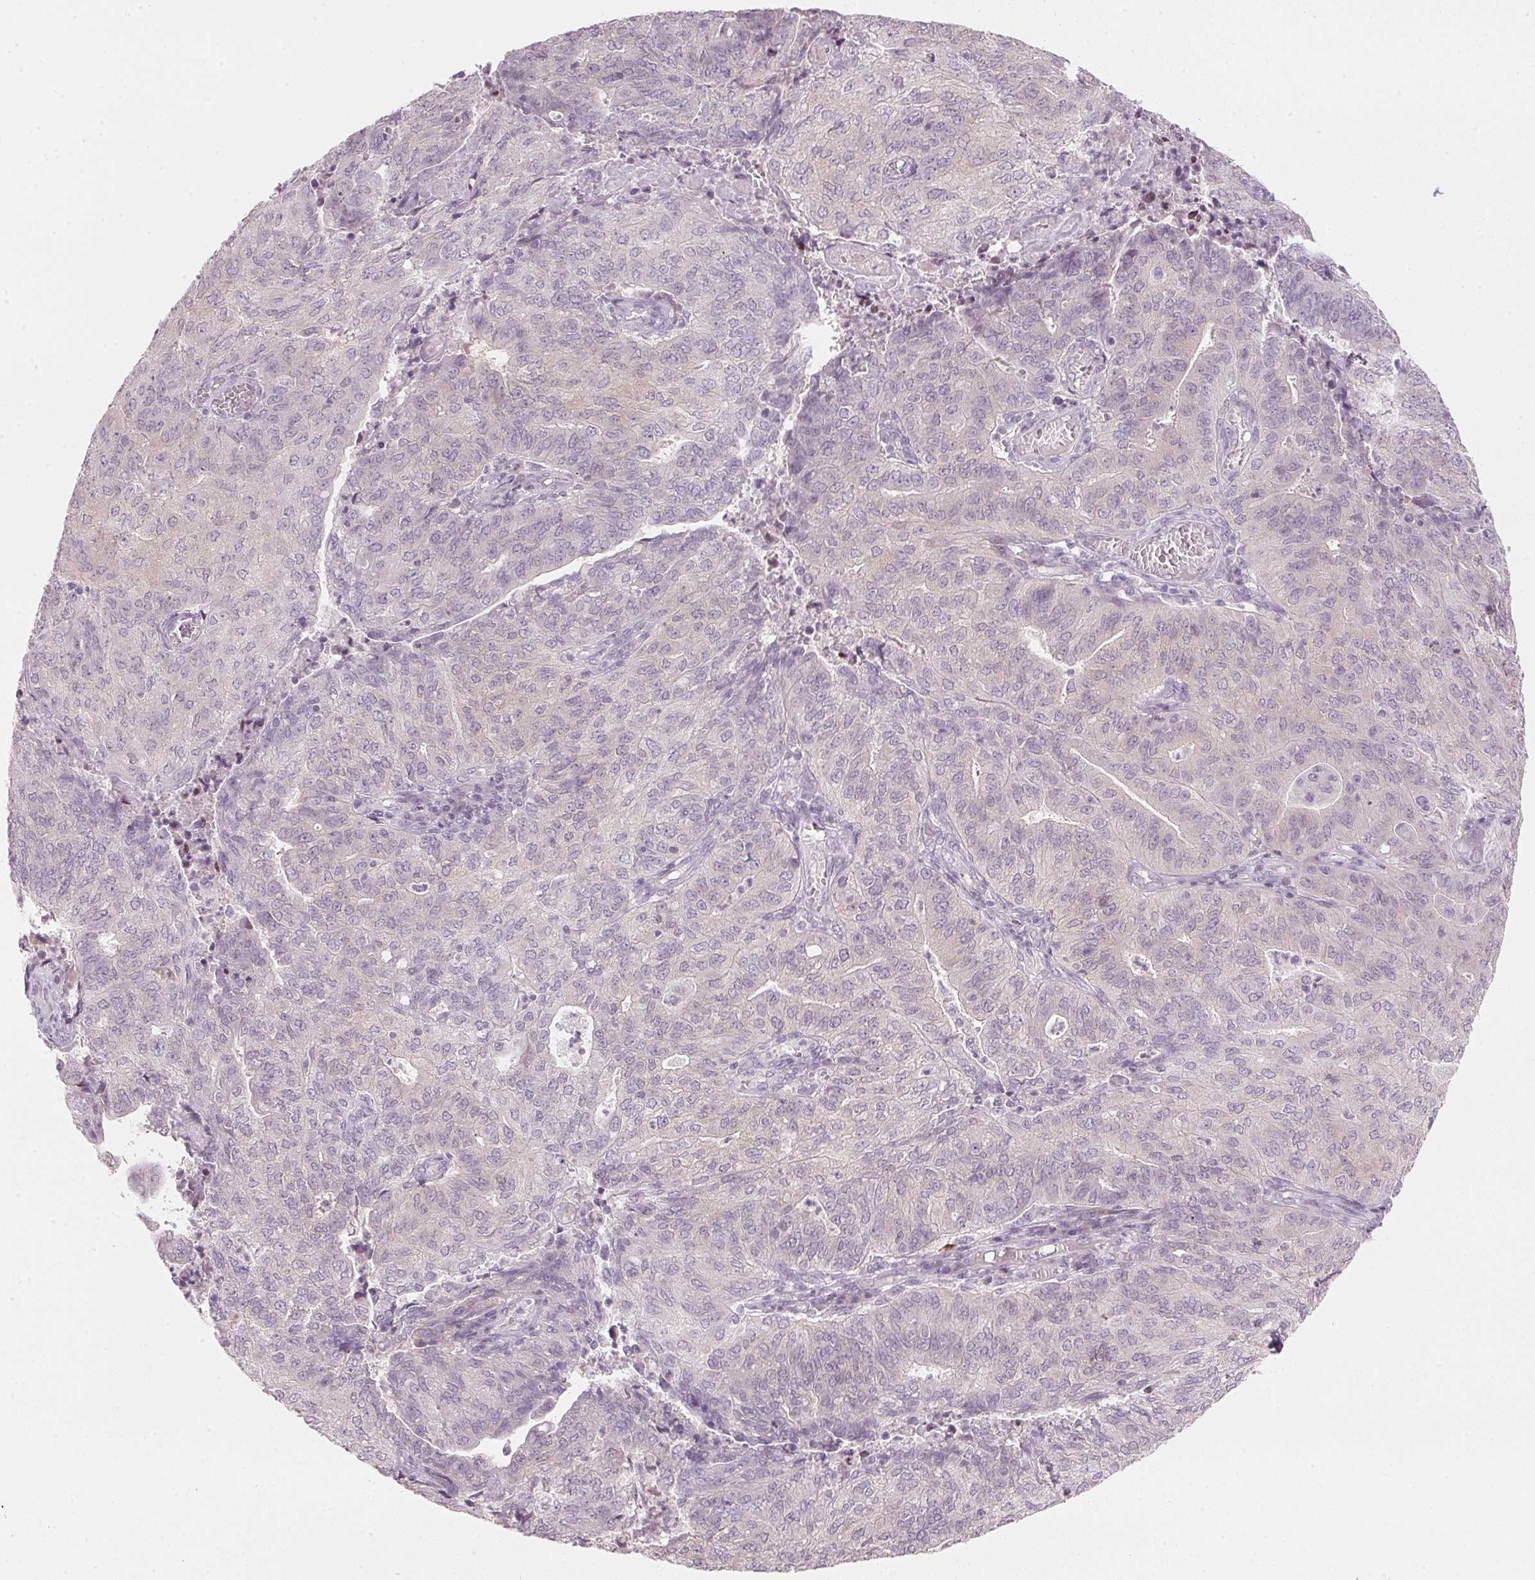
{"staining": {"intensity": "moderate", "quantity": "<25%", "location": "cytoplasmic/membranous"}, "tissue": "endometrial cancer", "cell_type": "Tumor cells", "image_type": "cancer", "snomed": [{"axis": "morphology", "description": "Adenocarcinoma, NOS"}, {"axis": "topography", "description": "Endometrium"}], "caption": "Endometrial cancer (adenocarcinoma) stained with a brown dye demonstrates moderate cytoplasmic/membranous positive staining in approximately <25% of tumor cells.", "gene": "SFRP4", "patient": {"sex": "female", "age": 82}}